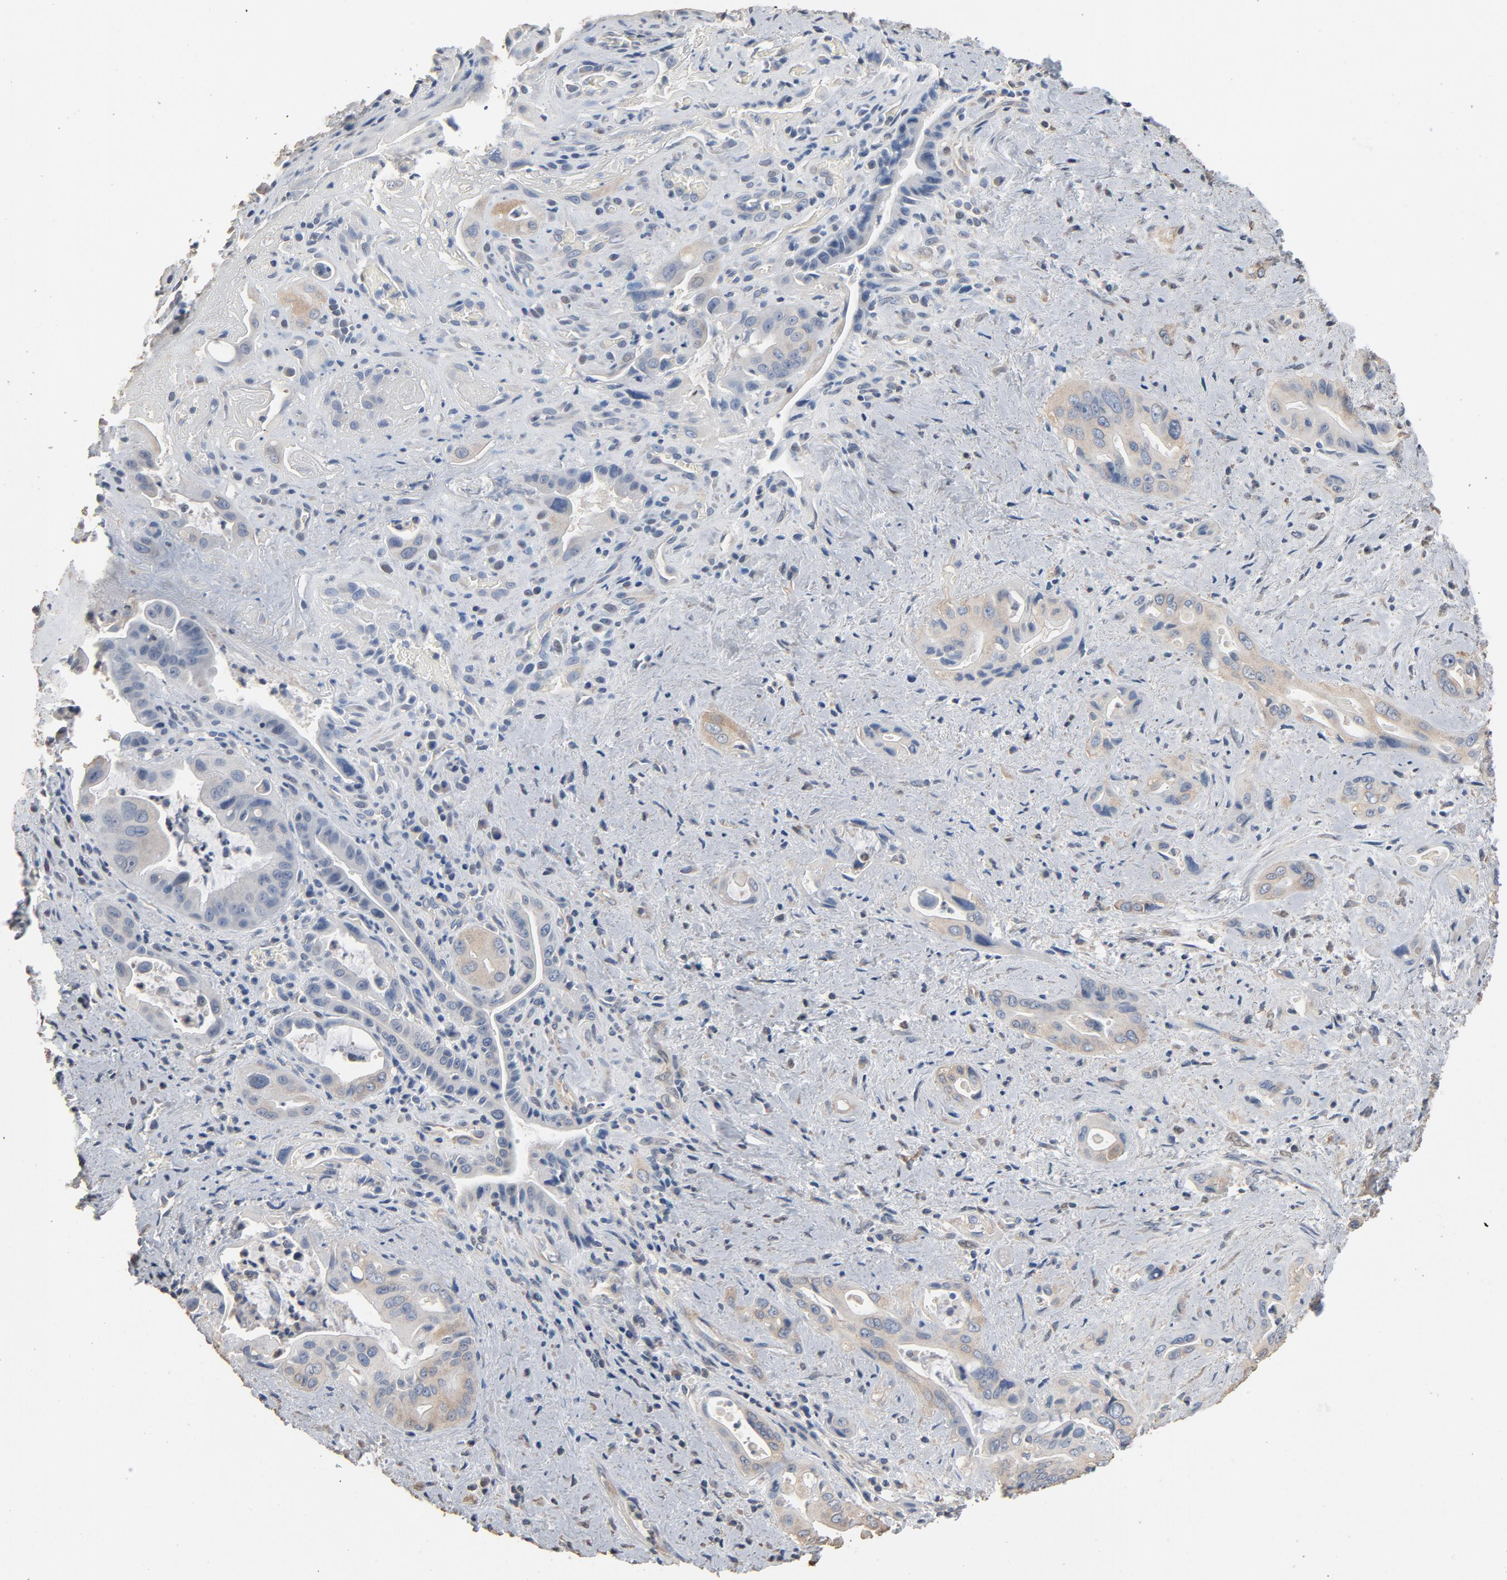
{"staining": {"intensity": "weak", "quantity": ">75%", "location": "cytoplasmic/membranous"}, "tissue": "pancreatic cancer", "cell_type": "Tumor cells", "image_type": "cancer", "snomed": [{"axis": "morphology", "description": "Adenocarcinoma, NOS"}, {"axis": "topography", "description": "Pancreas"}], "caption": "Brown immunohistochemical staining in human pancreatic cancer (adenocarcinoma) exhibits weak cytoplasmic/membranous positivity in approximately >75% of tumor cells.", "gene": "SOX6", "patient": {"sex": "male", "age": 77}}